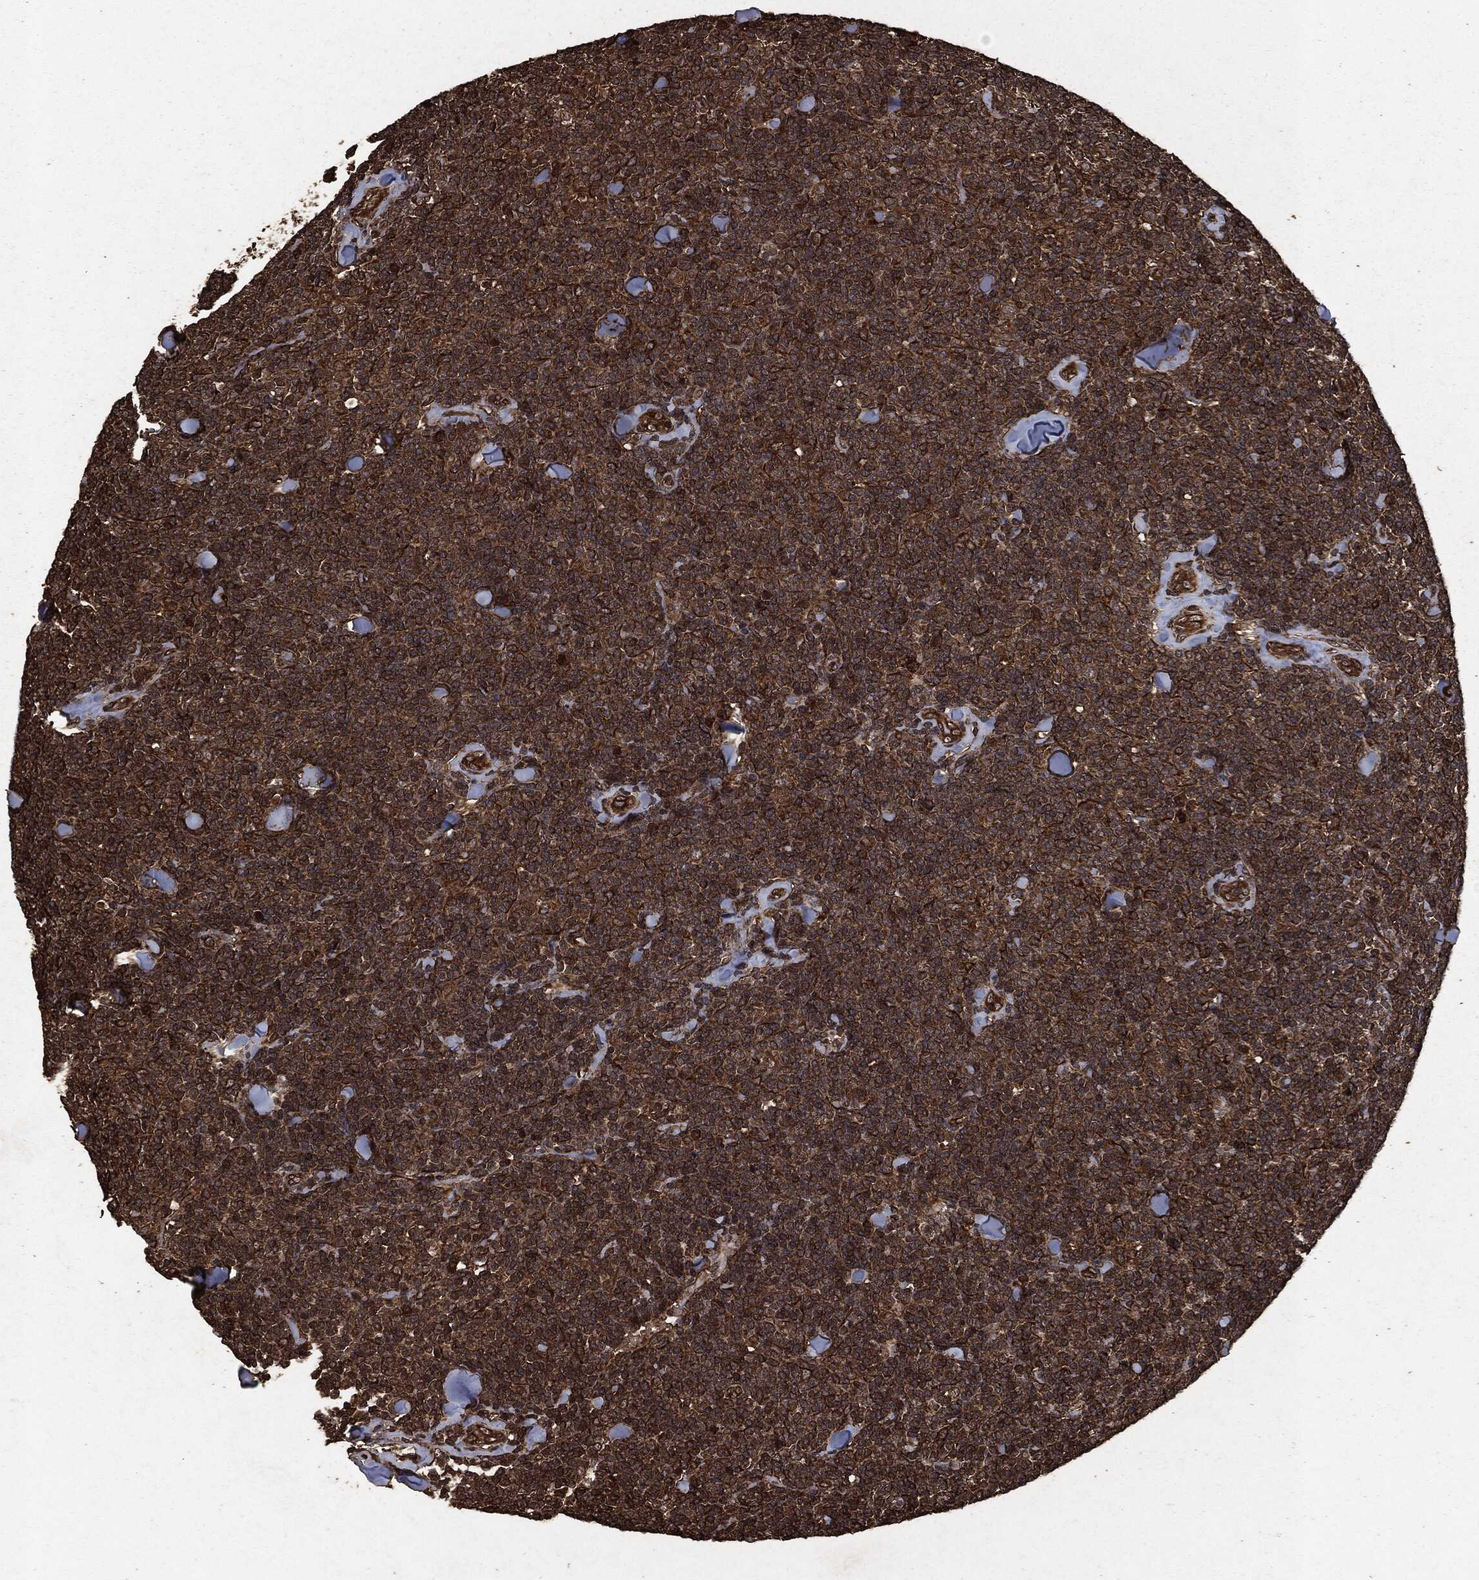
{"staining": {"intensity": "strong", "quantity": "25%-75%", "location": "cytoplasmic/membranous"}, "tissue": "lymphoma", "cell_type": "Tumor cells", "image_type": "cancer", "snomed": [{"axis": "morphology", "description": "Malignant lymphoma, non-Hodgkin's type, Low grade"}, {"axis": "topography", "description": "Lymph node"}], "caption": "Immunohistochemistry (IHC) (DAB) staining of malignant lymphoma, non-Hodgkin's type (low-grade) exhibits strong cytoplasmic/membranous protein expression in approximately 25%-75% of tumor cells.", "gene": "HRAS", "patient": {"sex": "female", "age": 56}}